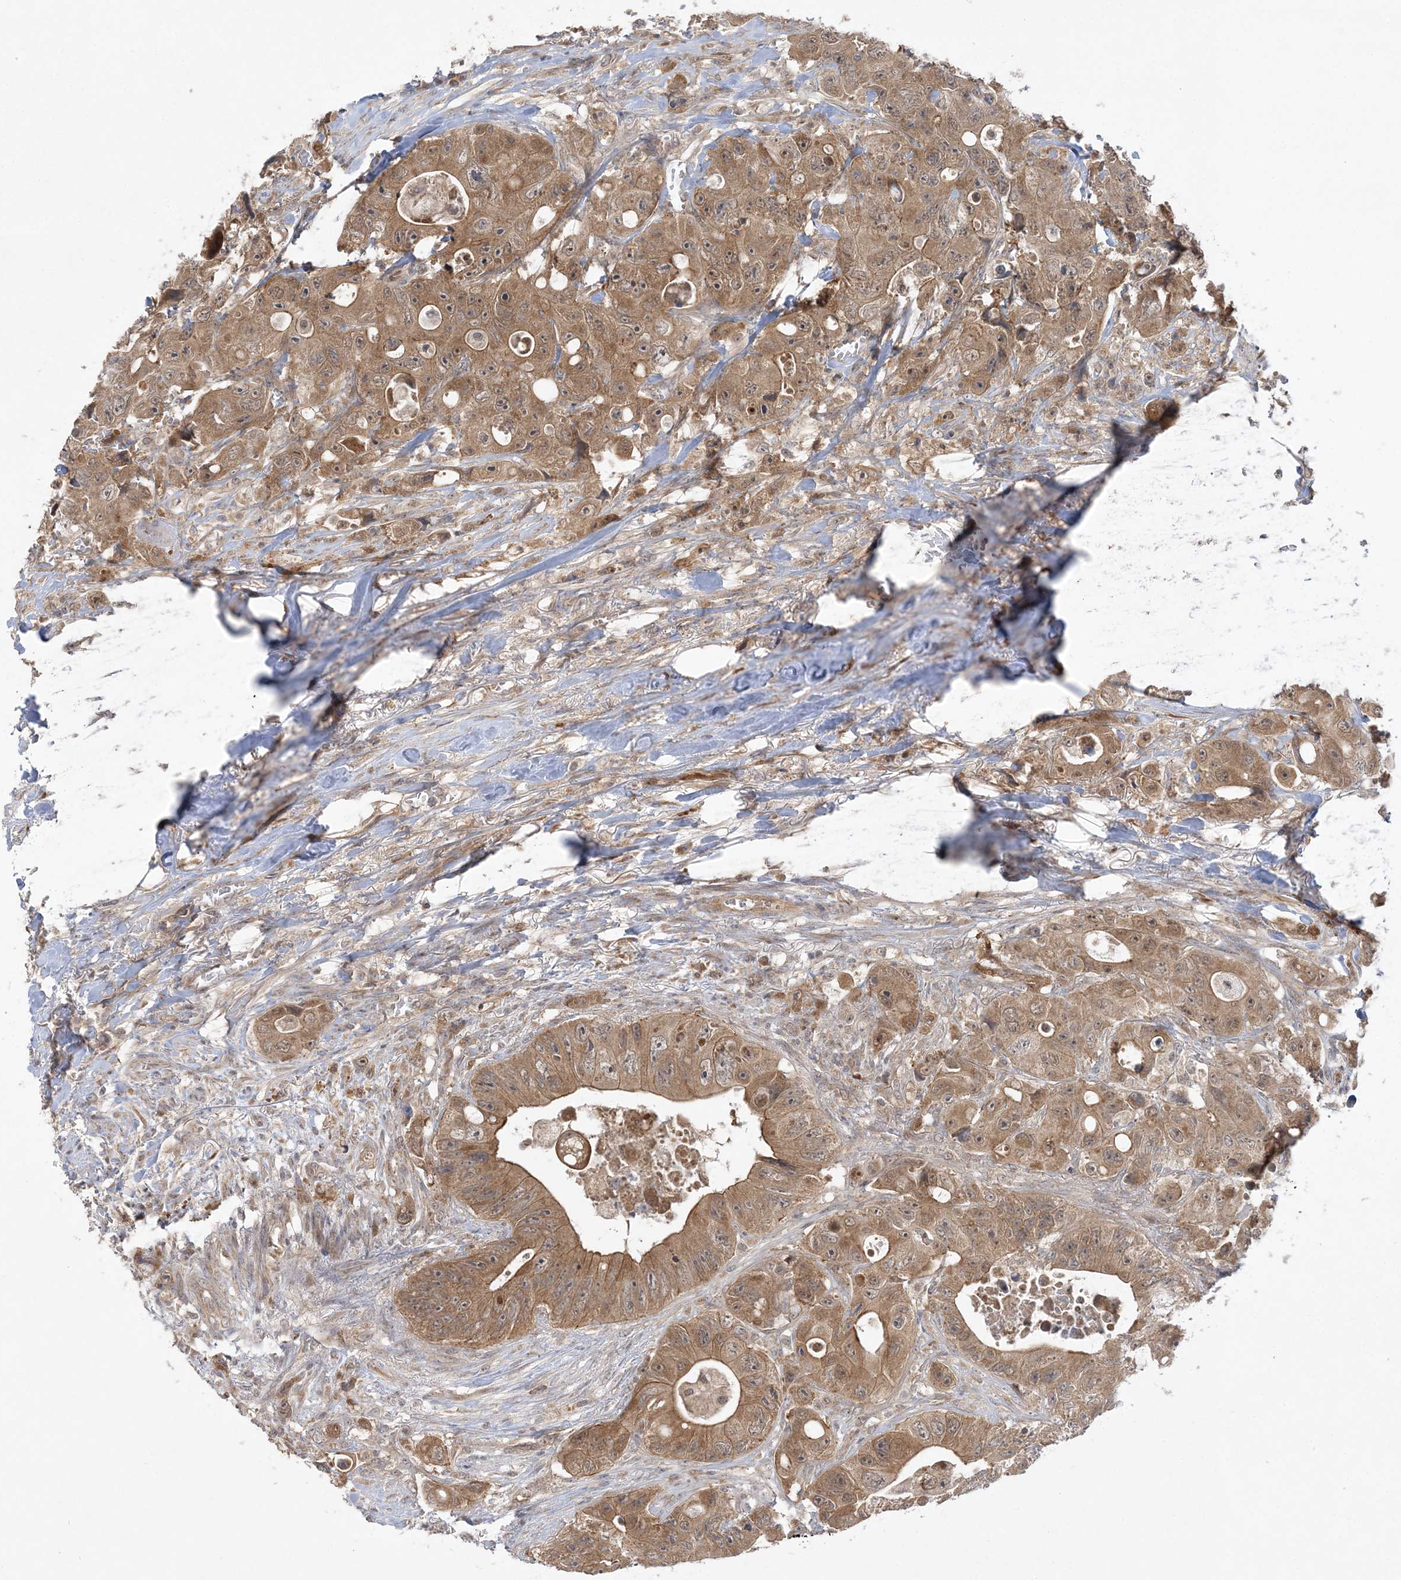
{"staining": {"intensity": "moderate", "quantity": ">75%", "location": "cytoplasmic/membranous"}, "tissue": "colorectal cancer", "cell_type": "Tumor cells", "image_type": "cancer", "snomed": [{"axis": "morphology", "description": "Adenocarcinoma, NOS"}, {"axis": "topography", "description": "Colon"}], "caption": "Tumor cells demonstrate medium levels of moderate cytoplasmic/membranous staining in approximately >75% of cells in adenocarcinoma (colorectal).", "gene": "MMADHC", "patient": {"sex": "female", "age": 46}}